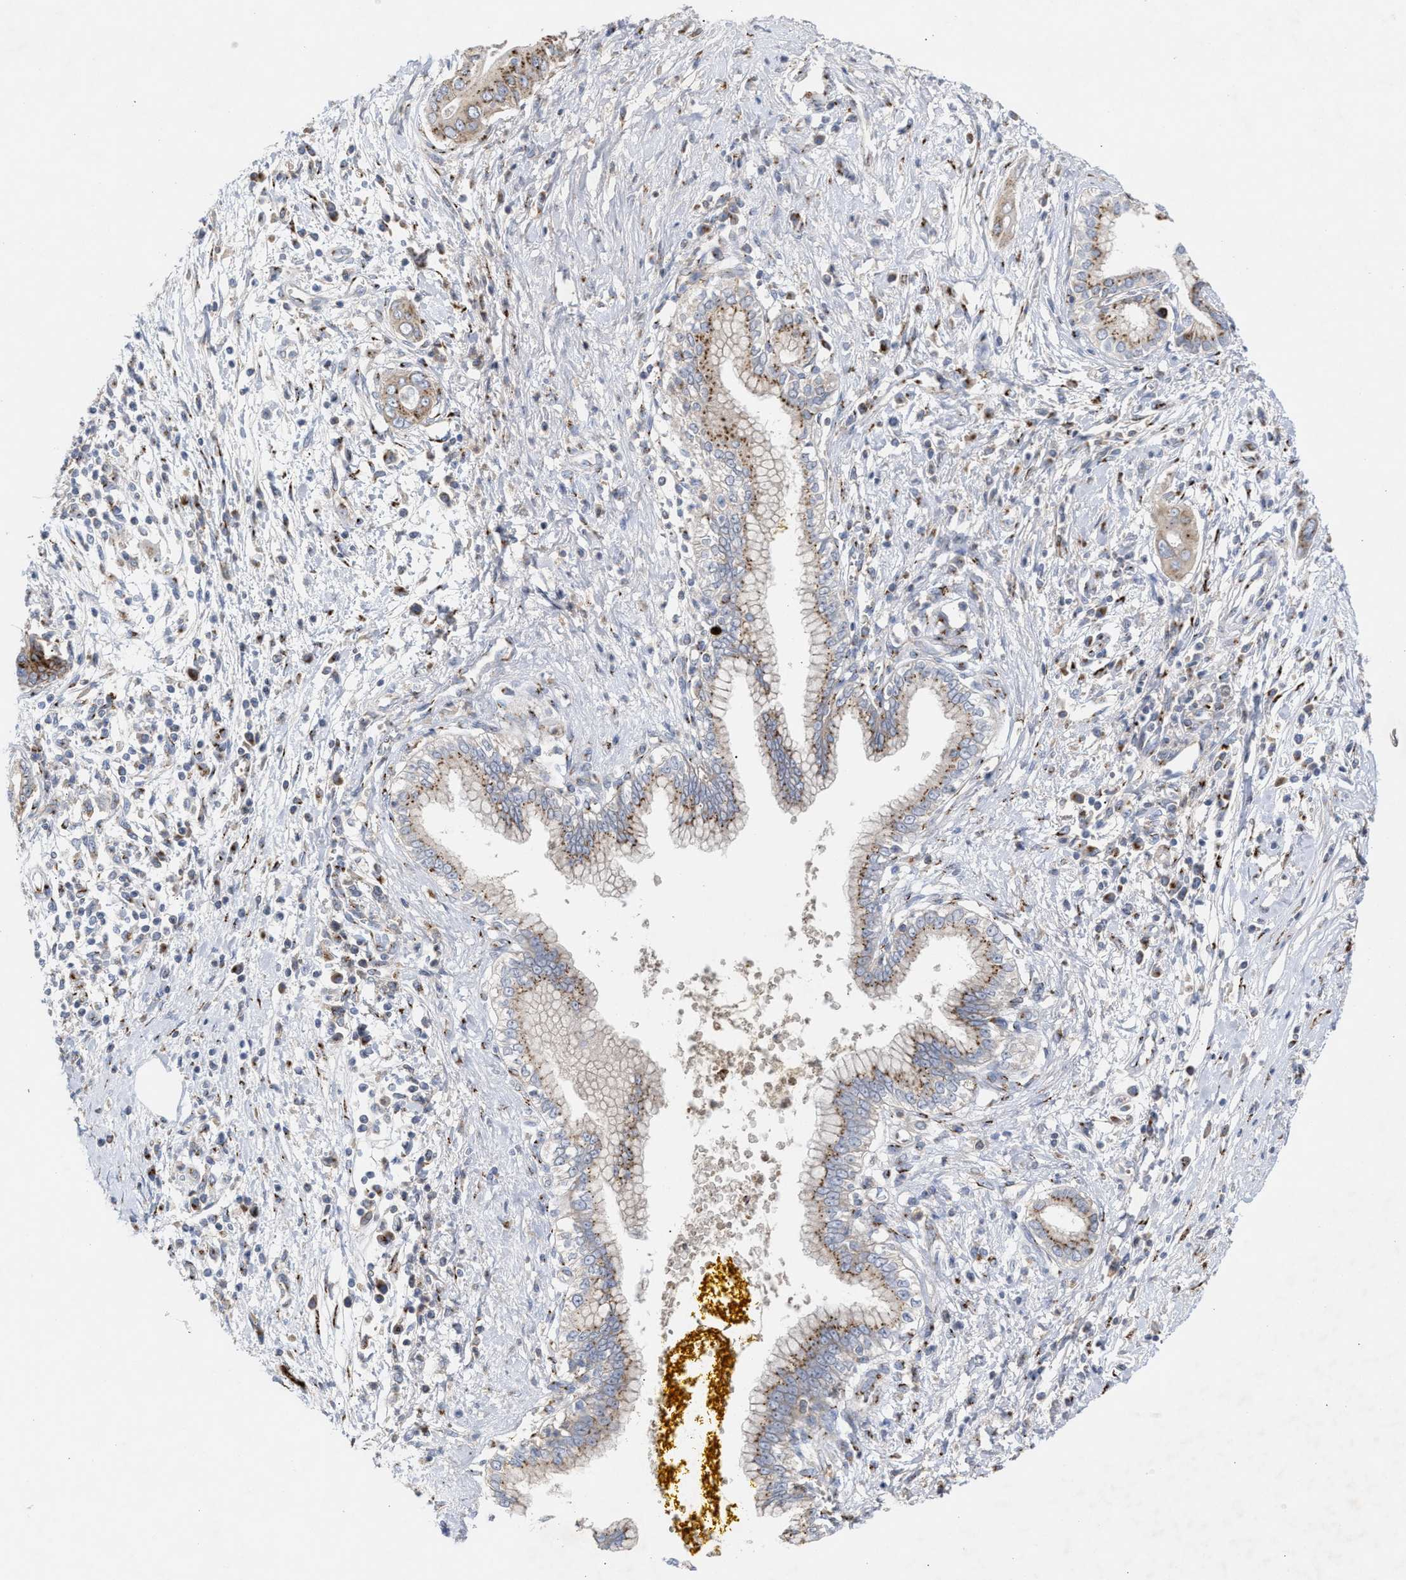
{"staining": {"intensity": "moderate", "quantity": ">75%", "location": "cytoplasmic/membranous"}, "tissue": "pancreatic cancer", "cell_type": "Tumor cells", "image_type": "cancer", "snomed": [{"axis": "morphology", "description": "Adenocarcinoma, NOS"}, {"axis": "topography", "description": "Pancreas"}], "caption": "Moderate cytoplasmic/membranous staining for a protein is appreciated in about >75% of tumor cells of pancreatic adenocarcinoma using IHC.", "gene": "CCL2", "patient": {"sex": "male", "age": 58}}